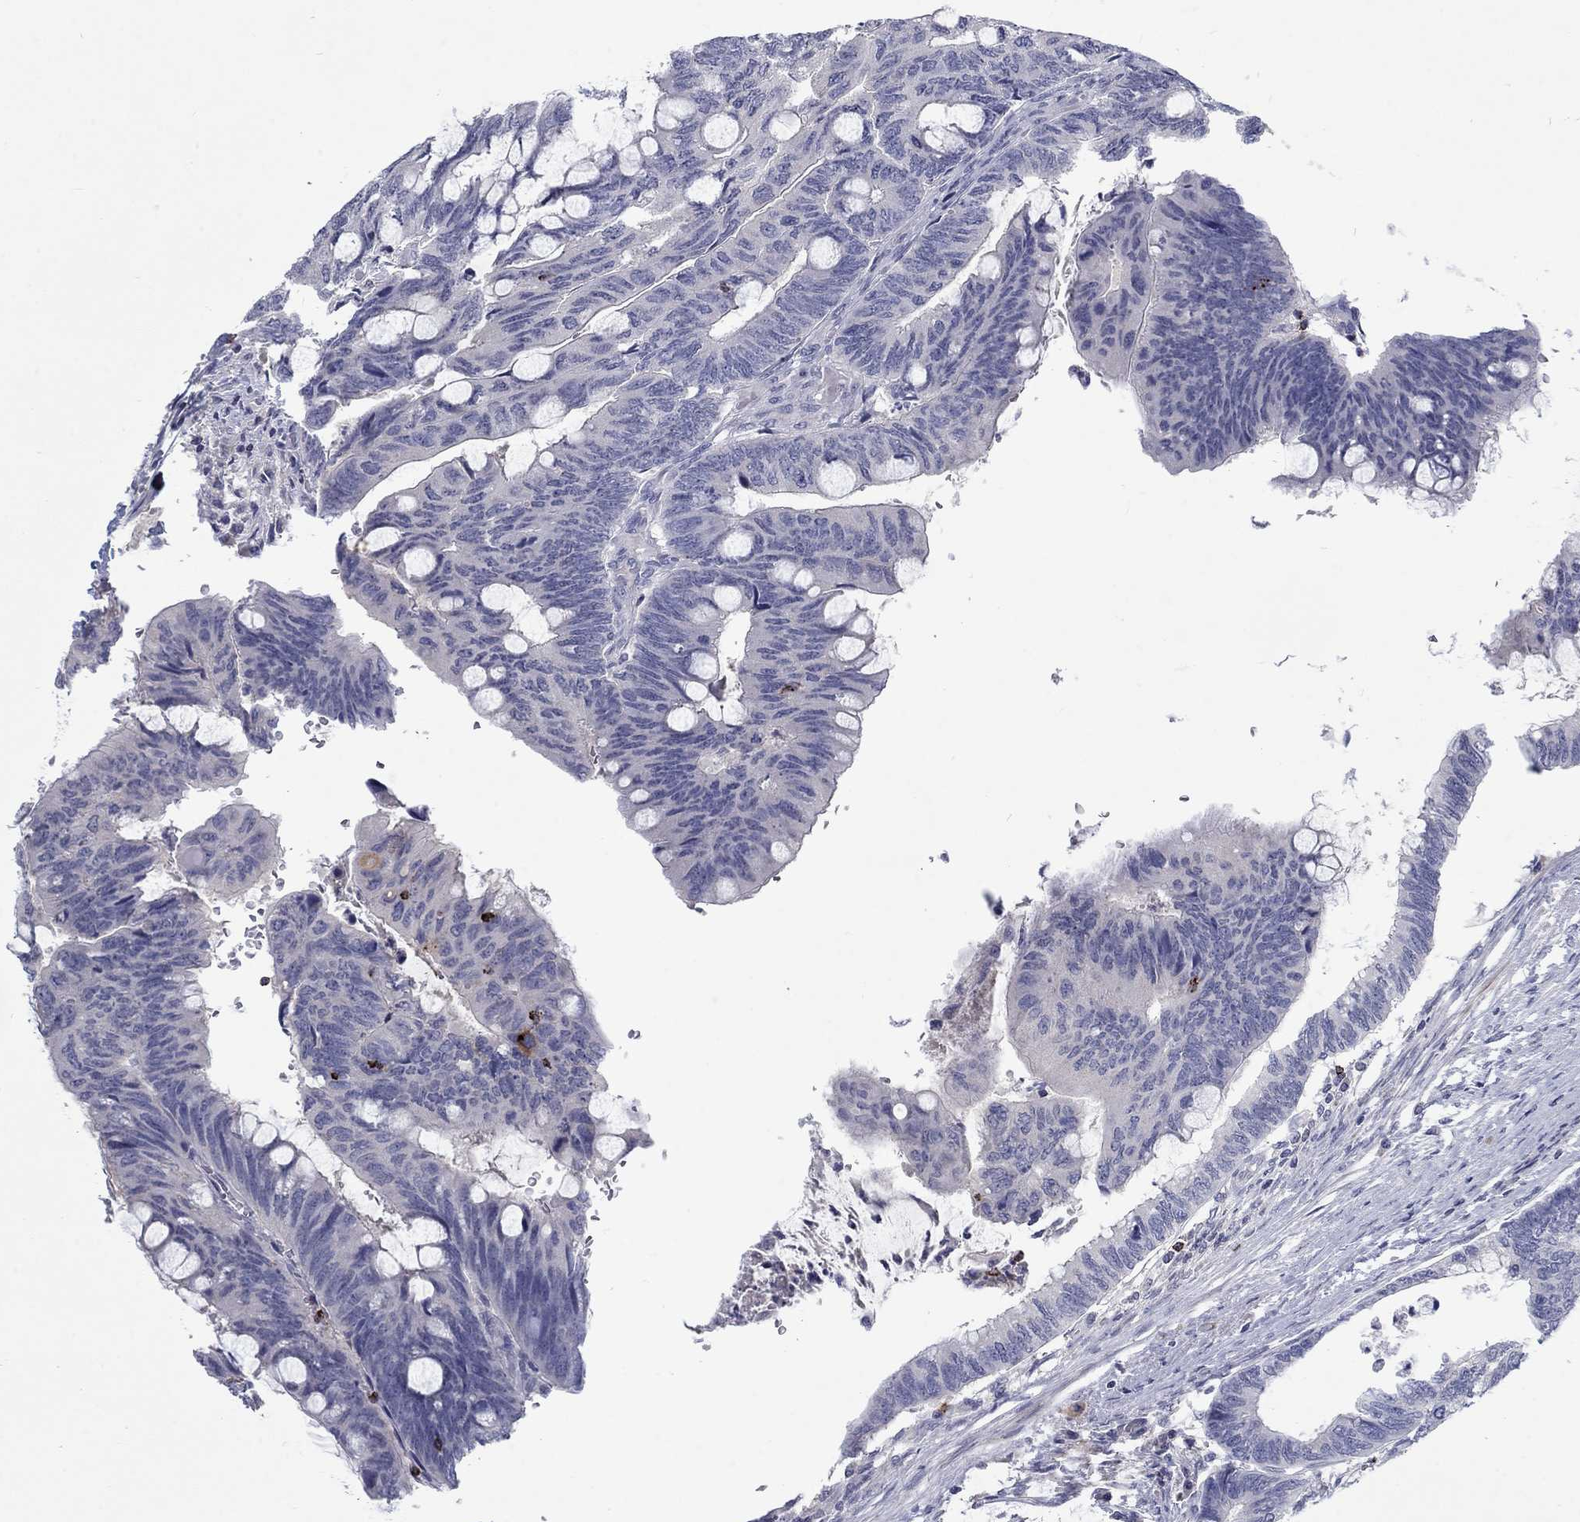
{"staining": {"intensity": "negative", "quantity": "none", "location": "none"}, "tissue": "colorectal cancer", "cell_type": "Tumor cells", "image_type": "cancer", "snomed": [{"axis": "morphology", "description": "Normal tissue, NOS"}, {"axis": "morphology", "description": "Adenocarcinoma, NOS"}, {"axis": "topography", "description": "Rectum"}], "caption": "Immunohistochemical staining of colorectal adenocarcinoma demonstrates no significant positivity in tumor cells.", "gene": "GZMA", "patient": {"sex": "male", "age": 92}}